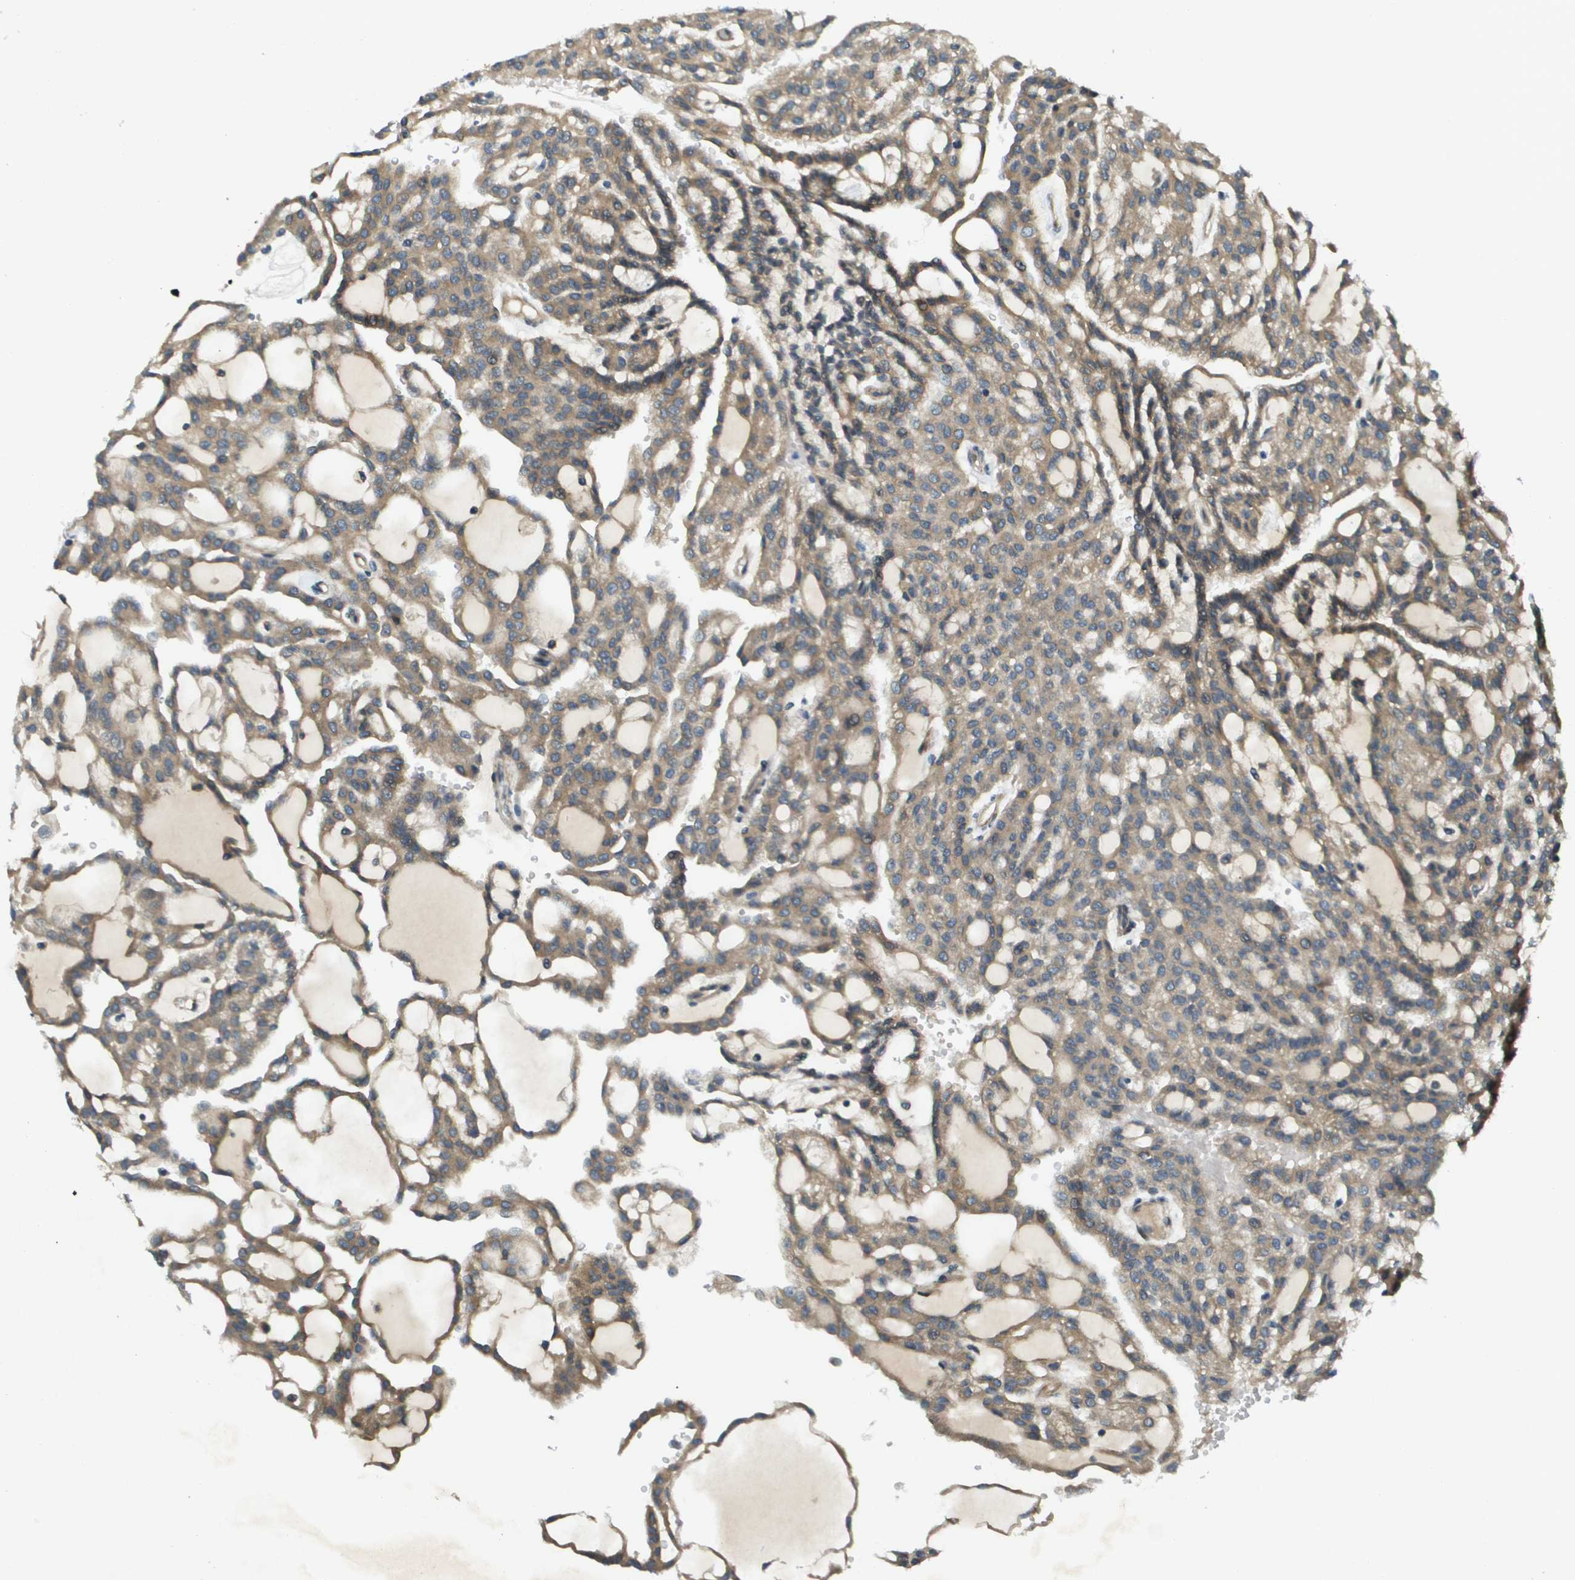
{"staining": {"intensity": "moderate", "quantity": ">75%", "location": "cytoplasmic/membranous"}, "tissue": "renal cancer", "cell_type": "Tumor cells", "image_type": "cancer", "snomed": [{"axis": "morphology", "description": "Adenocarcinoma, NOS"}, {"axis": "topography", "description": "Kidney"}], "caption": "Immunohistochemistry of renal cancer displays medium levels of moderate cytoplasmic/membranous expression in approximately >75% of tumor cells.", "gene": "PGAP3", "patient": {"sex": "male", "age": 63}}